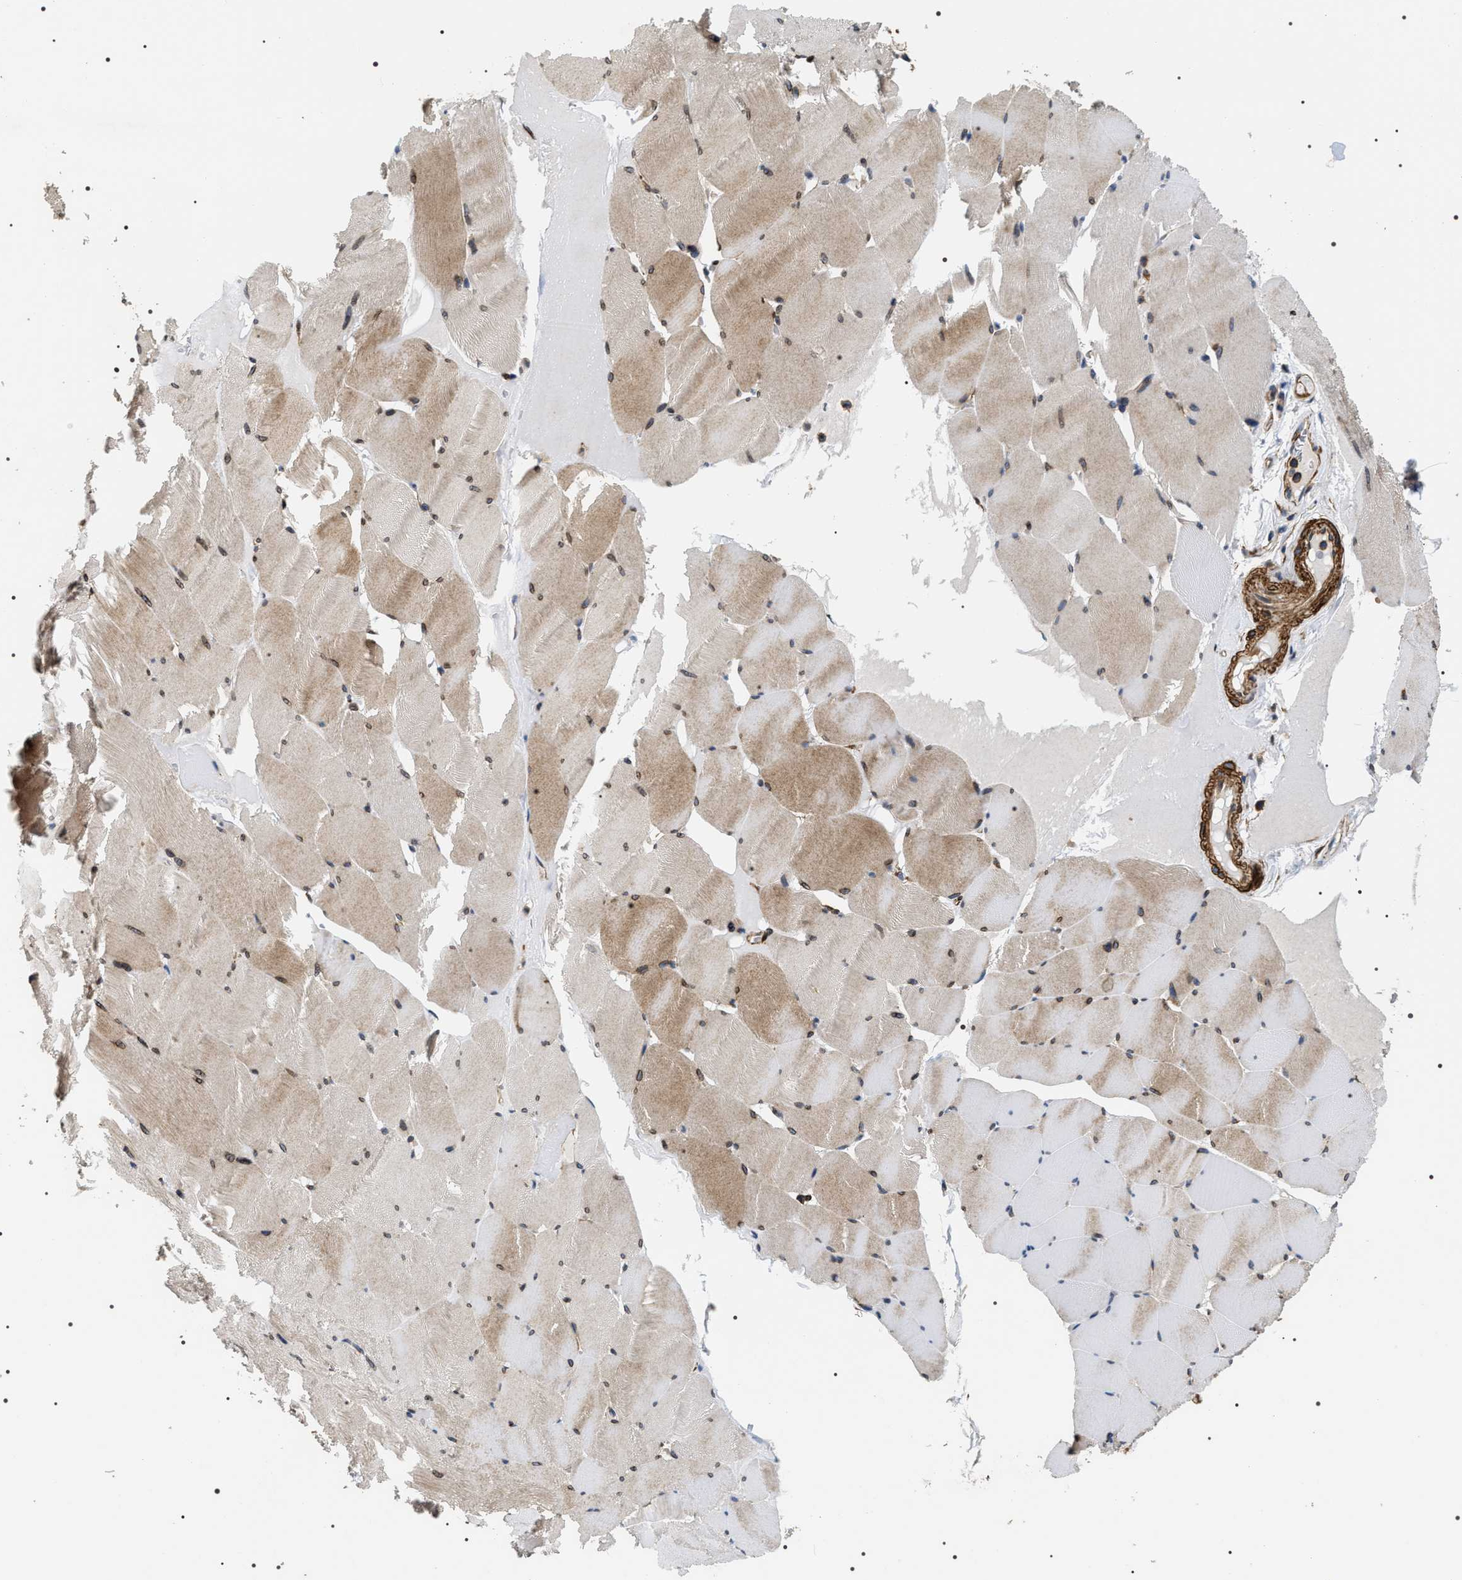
{"staining": {"intensity": "moderate", "quantity": "<25%", "location": "cytoplasmic/membranous"}, "tissue": "skeletal muscle", "cell_type": "Myocytes", "image_type": "normal", "snomed": [{"axis": "morphology", "description": "Normal tissue, NOS"}, {"axis": "topography", "description": "Skeletal muscle"}], "caption": "Moderate cytoplasmic/membranous positivity is seen in approximately <25% of myocytes in unremarkable skeletal muscle. Immunohistochemistry (ihc) stains the protein in brown and the nuclei are stained blue.", "gene": "ZC3HAV1L", "patient": {"sex": "male", "age": 62}}